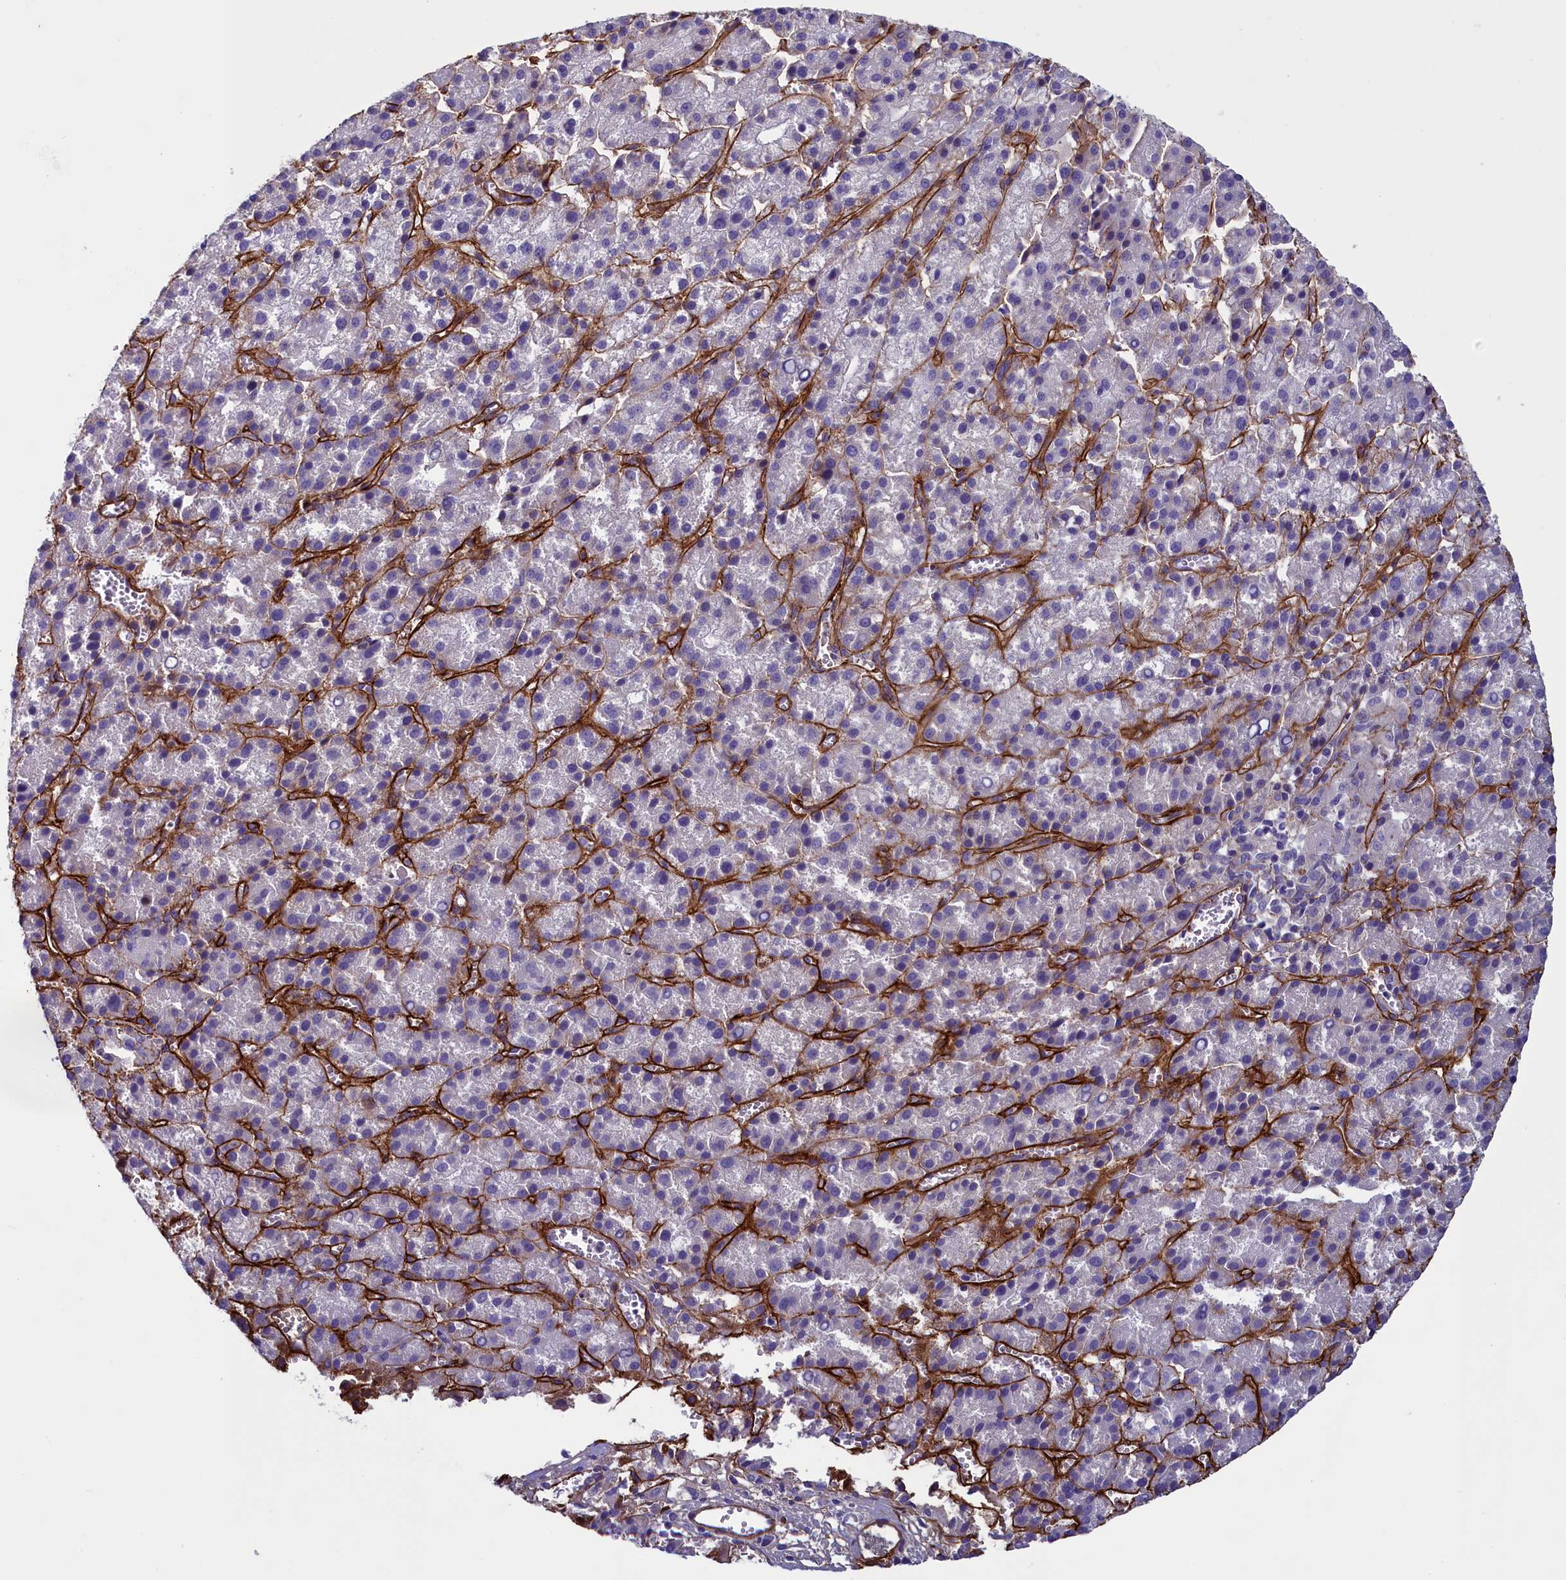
{"staining": {"intensity": "negative", "quantity": "none", "location": "none"}, "tissue": "liver cancer", "cell_type": "Tumor cells", "image_type": "cancer", "snomed": [{"axis": "morphology", "description": "Carcinoma, Hepatocellular, NOS"}, {"axis": "topography", "description": "Liver"}], "caption": "DAB (3,3'-diaminobenzidine) immunohistochemical staining of human liver hepatocellular carcinoma shows no significant positivity in tumor cells.", "gene": "LOXL1", "patient": {"sex": "female", "age": 58}}